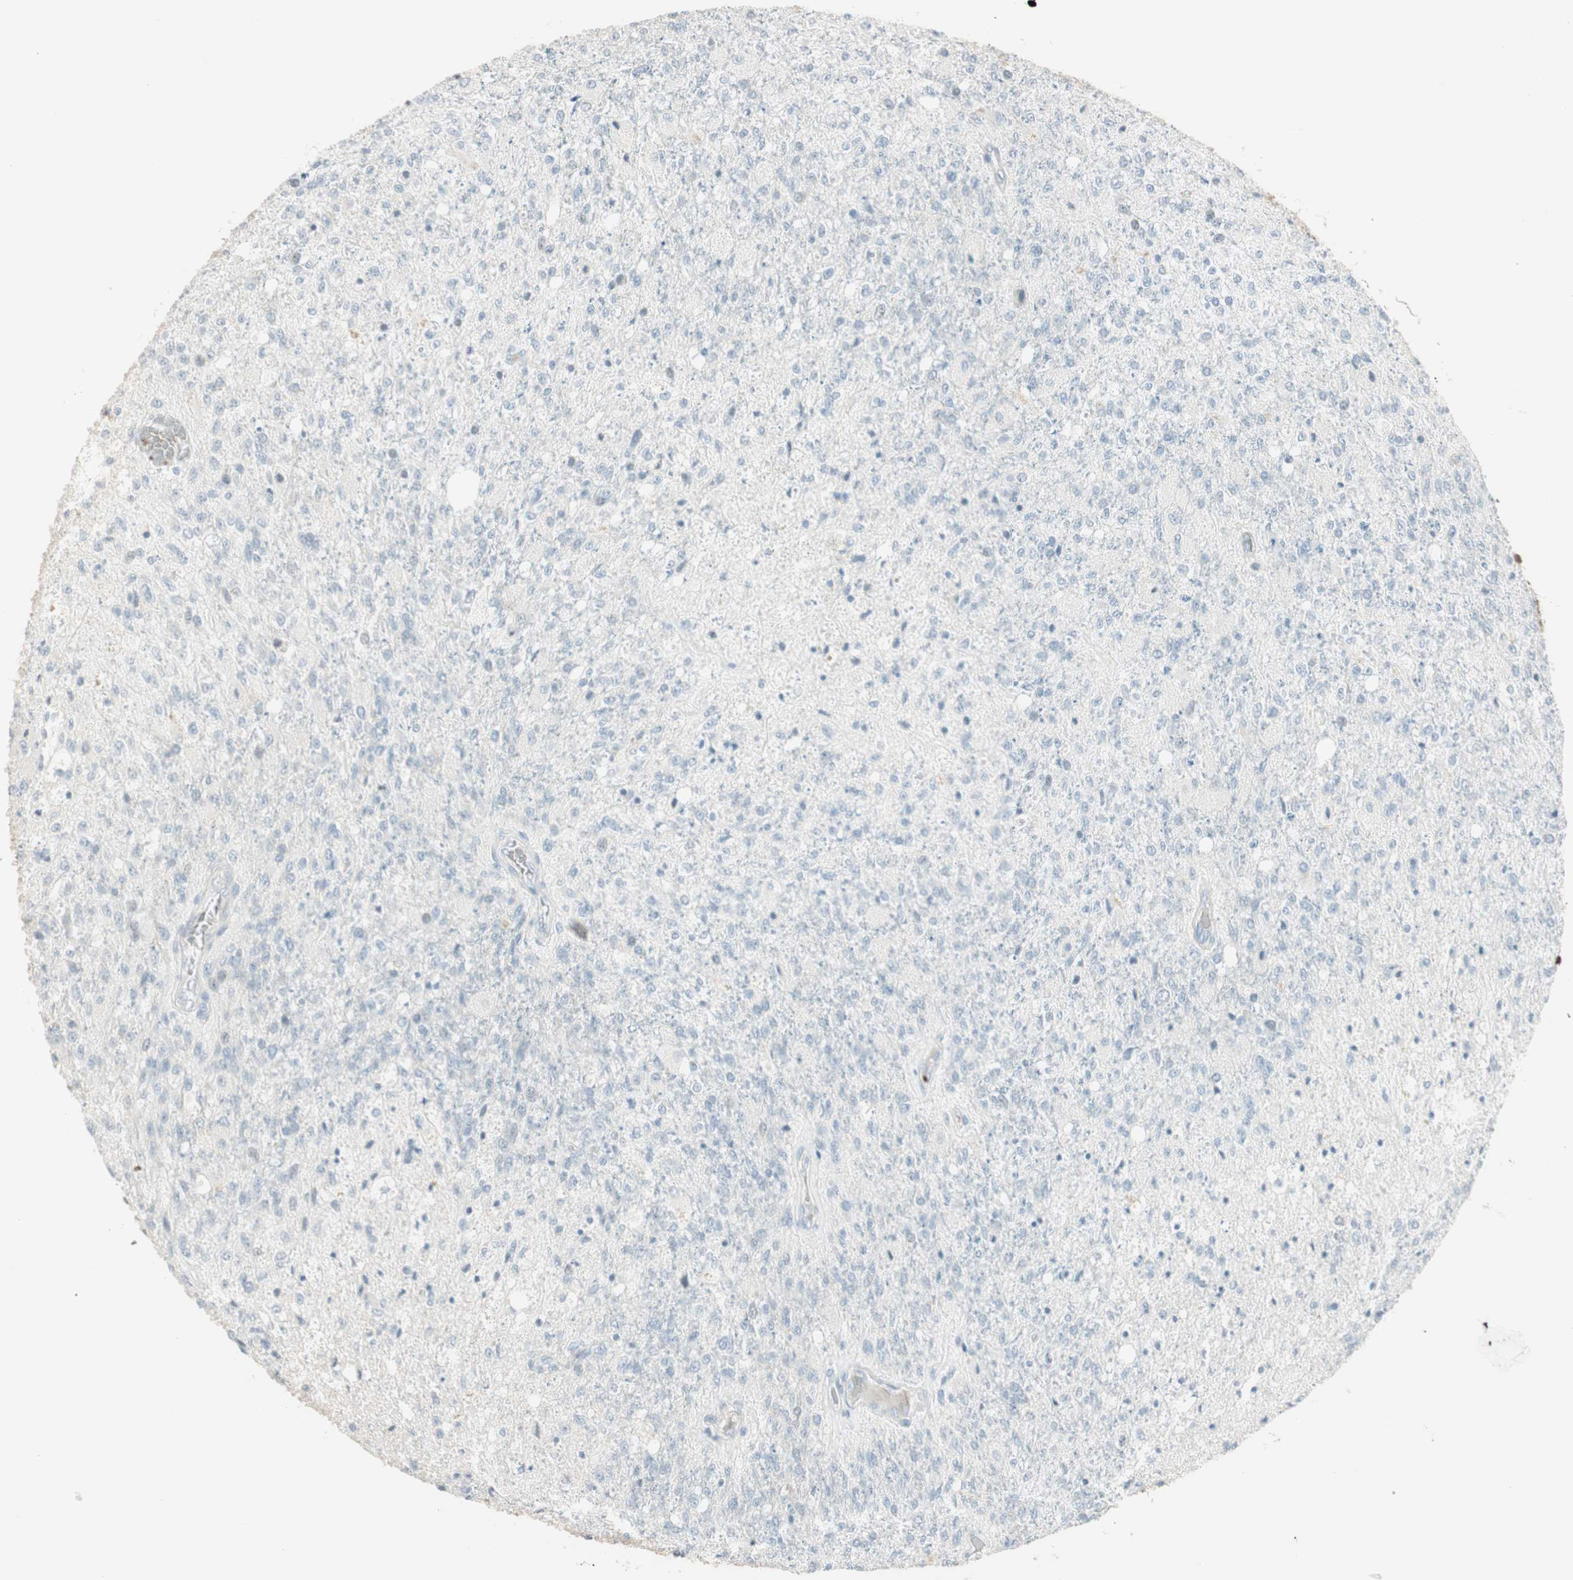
{"staining": {"intensity": "negative", "quantity": "none", "location": "none"}, "tissue": "glioma", "cell_type": "Tumor cells", "image_type": "cancer", "snomed": [{"axis": "morphology", "description": "Normal tissue, NOS"}, {"axis": "morphology", "description": "Glioma, malignant, High grade"}, {"axis": "topography", "description": "Cerebral cortex"}], "caption": "Micrograph shows no protein positivity in tumor cells of malignant glioma (high-grade) tissue.", "gene": "MAP4K1", "patient": {"sex": "male", "age": 77}}